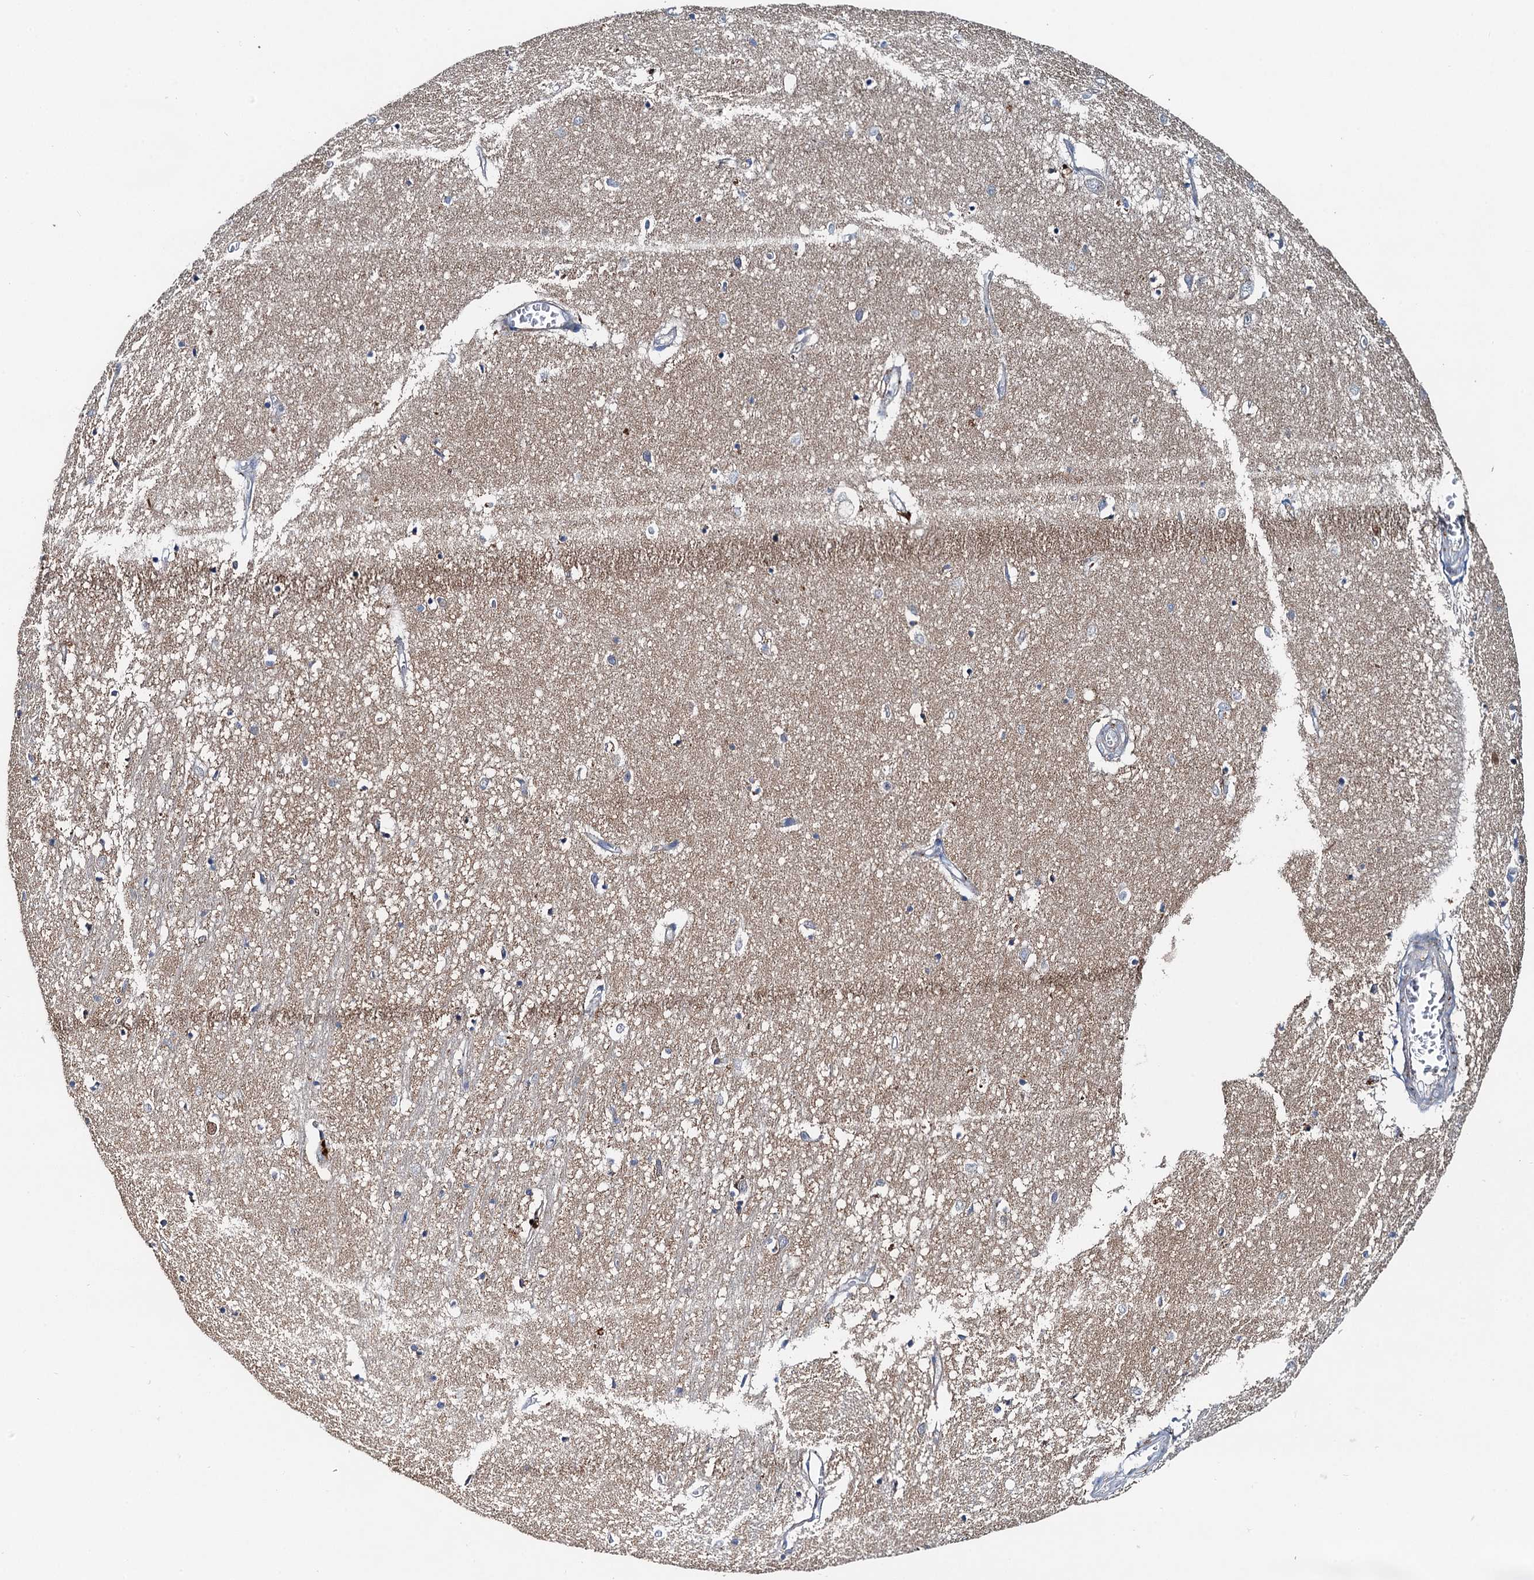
{"staining": {"intensity": "negative", "quantity": "none", "location": "none"}, "tissue": "hippocampus", "cell_type": "Glial cells", "image_type": "normal", "snomed": [{"axis": "morphology", "description": "Normal tissue, NOS"}, {"axis": "topography", "description": "Hippocampus"}], "caption": "Hippocampus was stained to show a protein in brown. There is no significant positivity in glial cells. (DAB immunohistochemistry (IHC) with hematoxylin counter stain).", "gene": "EFL1", "patient": {"sex": "female", "age": 64}}